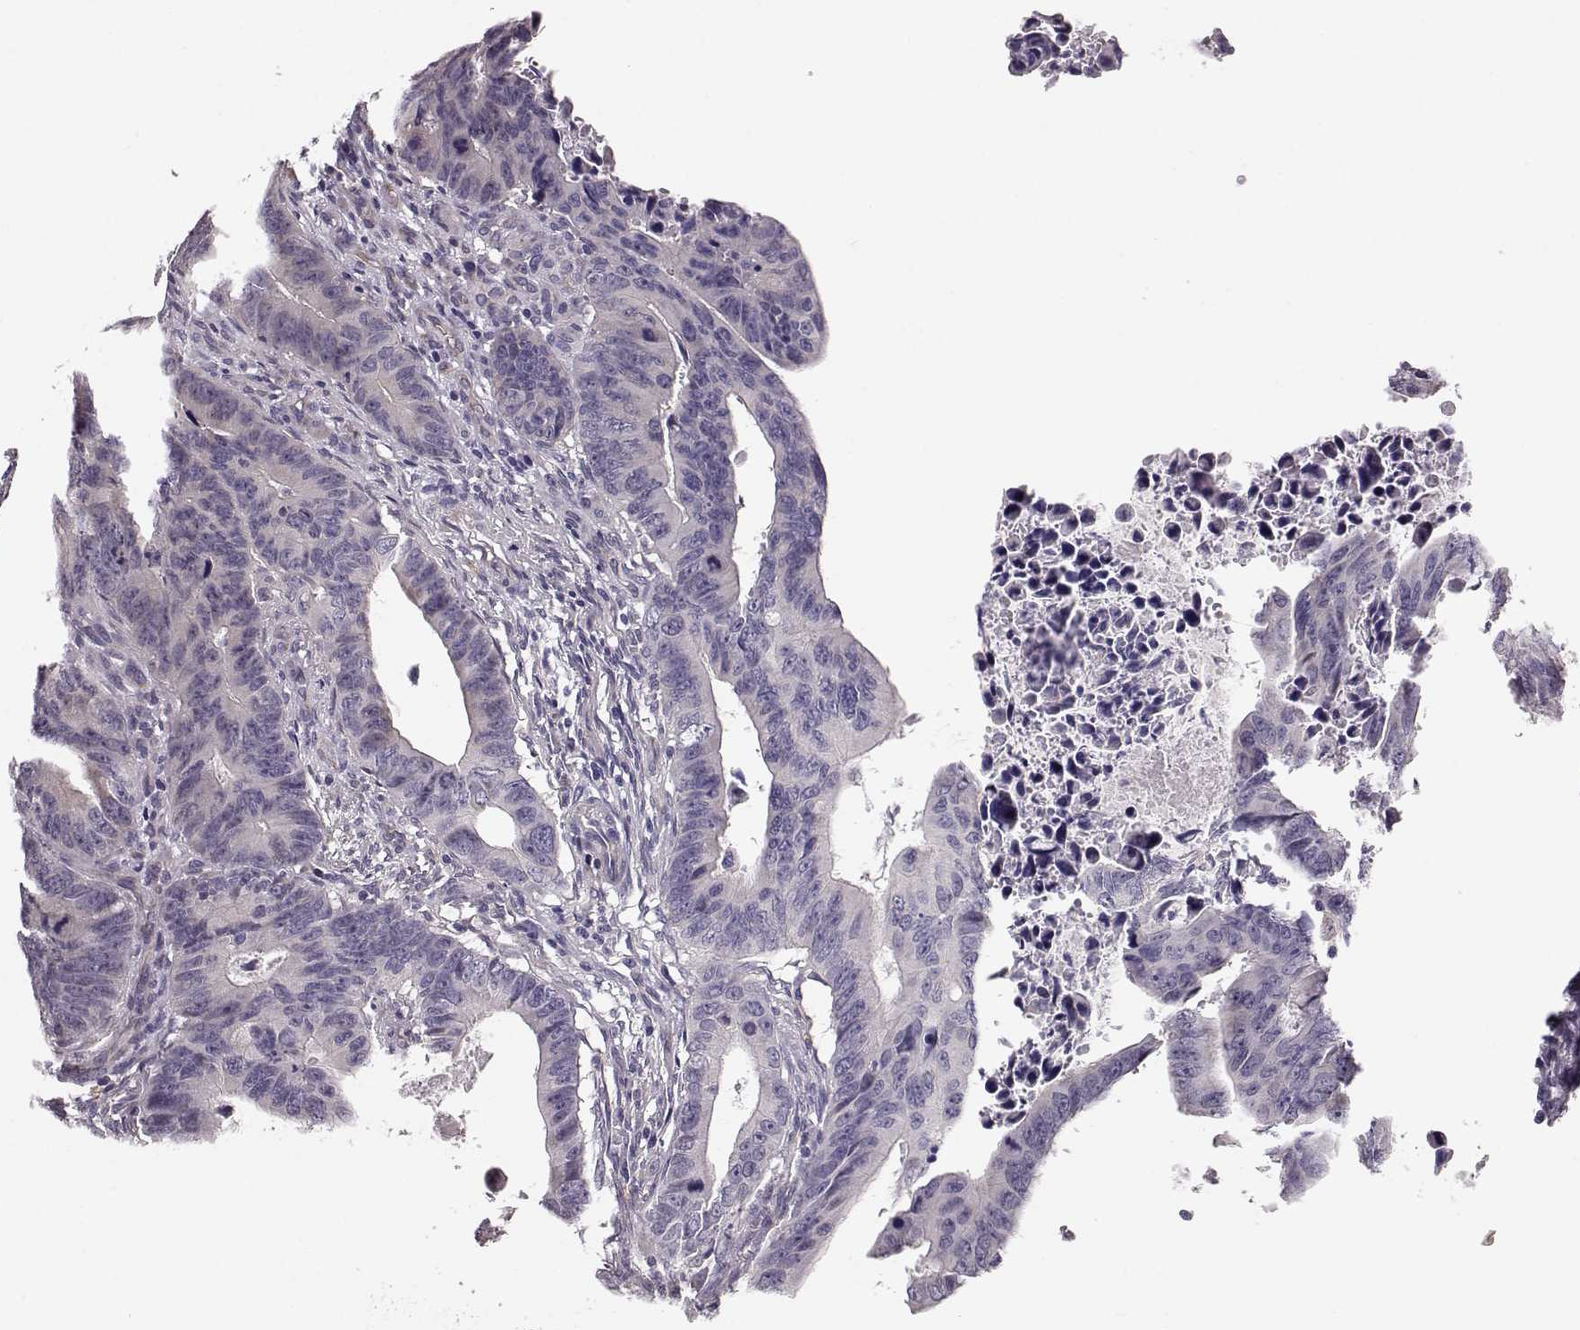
{"staining": {"intensity": "negative", "quantity": "none", "location": "none"}, "tissue": "colorectal cancer", "cell_type": "Tumor cells", "image_type": "cancer", "snomed": [{"axis": "morphology", "description": "Adenocarcinoma, NOS"}, {"axis": "topography", "description": "Colon"}], "caption": "Colorectal cancer was stained to show a protein in brown. There is no significant expression in tumor cells. (DAB immunohistochemistry visualized using brightfield microscopy, high magnification).", "gene": "GPR50", "patient": {"sex": "female", "age": 87}}